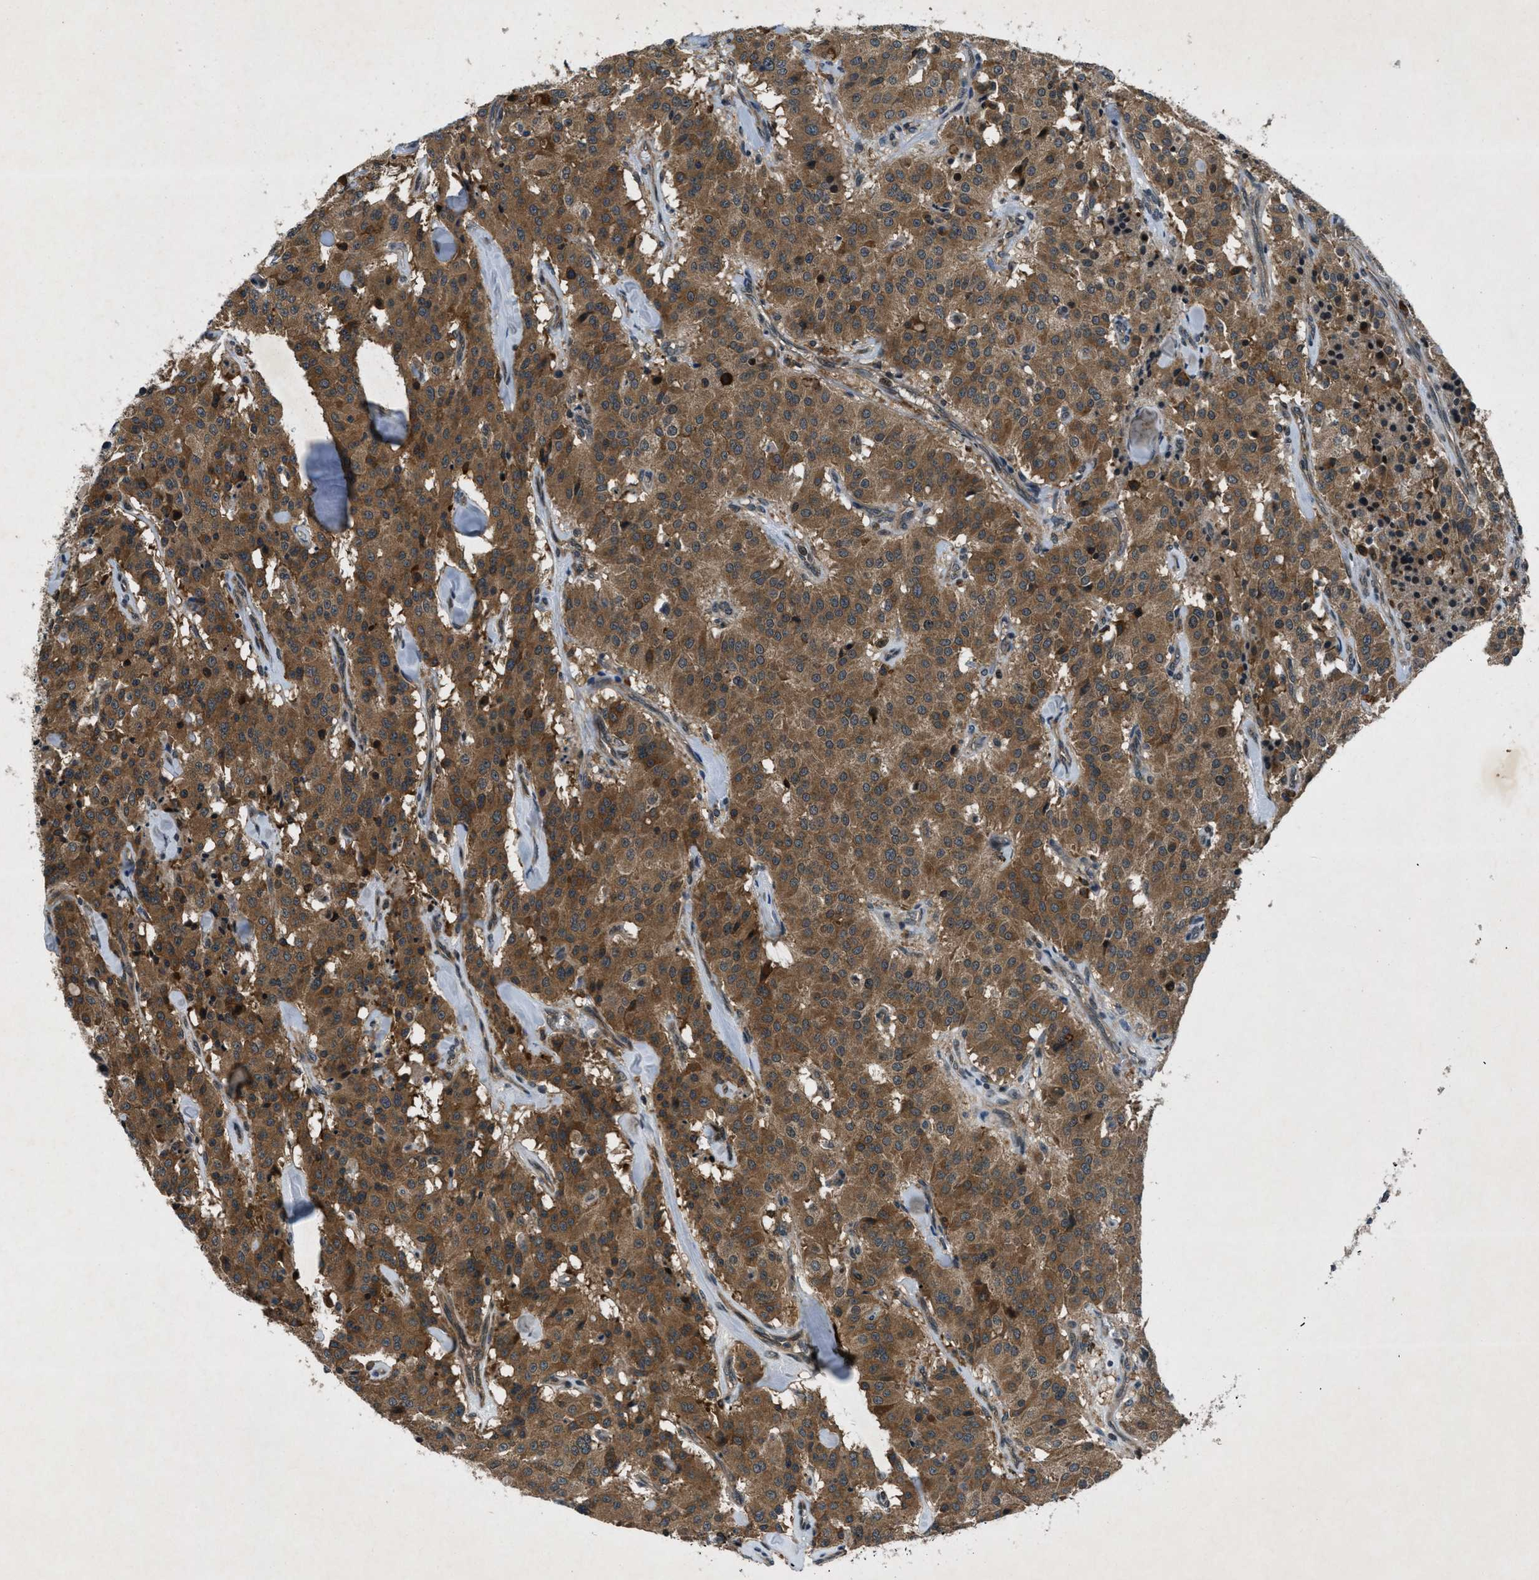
{"staining": {"intensity": "moderate", "quantity": ">75%", "location": "cytoplasmic/membranous"}, "tissue": "carcinoid", "cell_type": "Tumor cells", "image_type": "cancer", "snomed": [{"axis": "morphology", "description": "Carcinoid, malignant, NOS"}, {"axis": "topography", "description": "Lung"}], "caption": "Human carcinoid stained with a brown dye reveals moderate cytoplasmic/membranous positive positivity in approximately >75% of tumor cells.", "gene": "EPSTI1", "patient": {"sex": "male", "age": 30}}